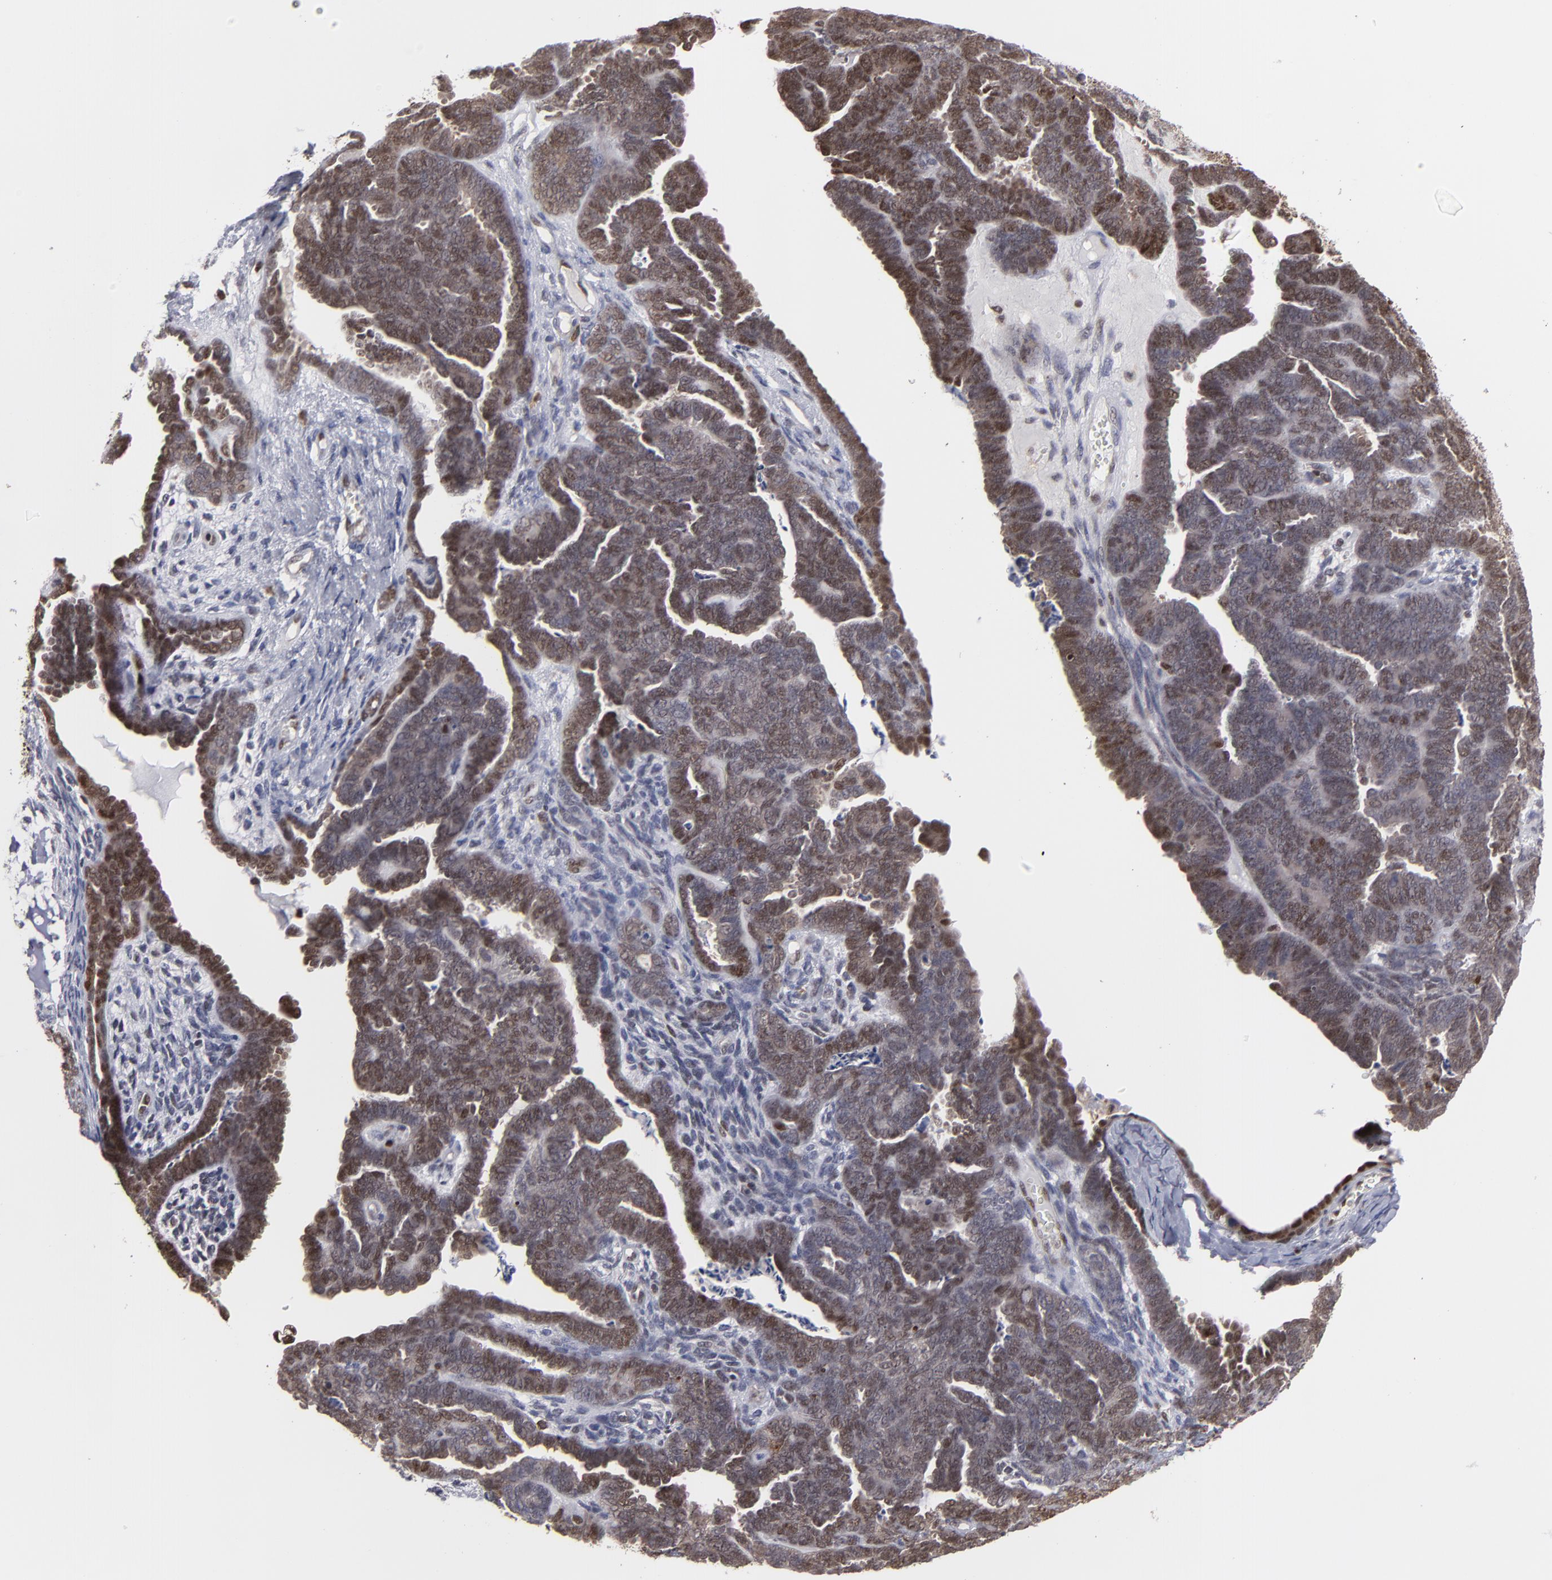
{"staining": {"intensity": "moderate", "quantity": "25%-75%", "location": "cytoplasmic/membranous,nuclear"}, "tissue": "endometrial cancer", "cell_type": "Tumor cells", "image_type": "cancer", "snomed": [{"axis": "morphology", "description": "Neoplasm, malignant, NOS"}, {"axis": "topography", "description": "Endometrium"}], "caption": "Tumor cells demonstrate medium levels of moderate cytoplasmic/membranous and nuclear staining in about 25%-75% of cells in endometrial neoplasm (malignant).", "gene": "GSR", "patient": {"sex": "female", "age": 74}}